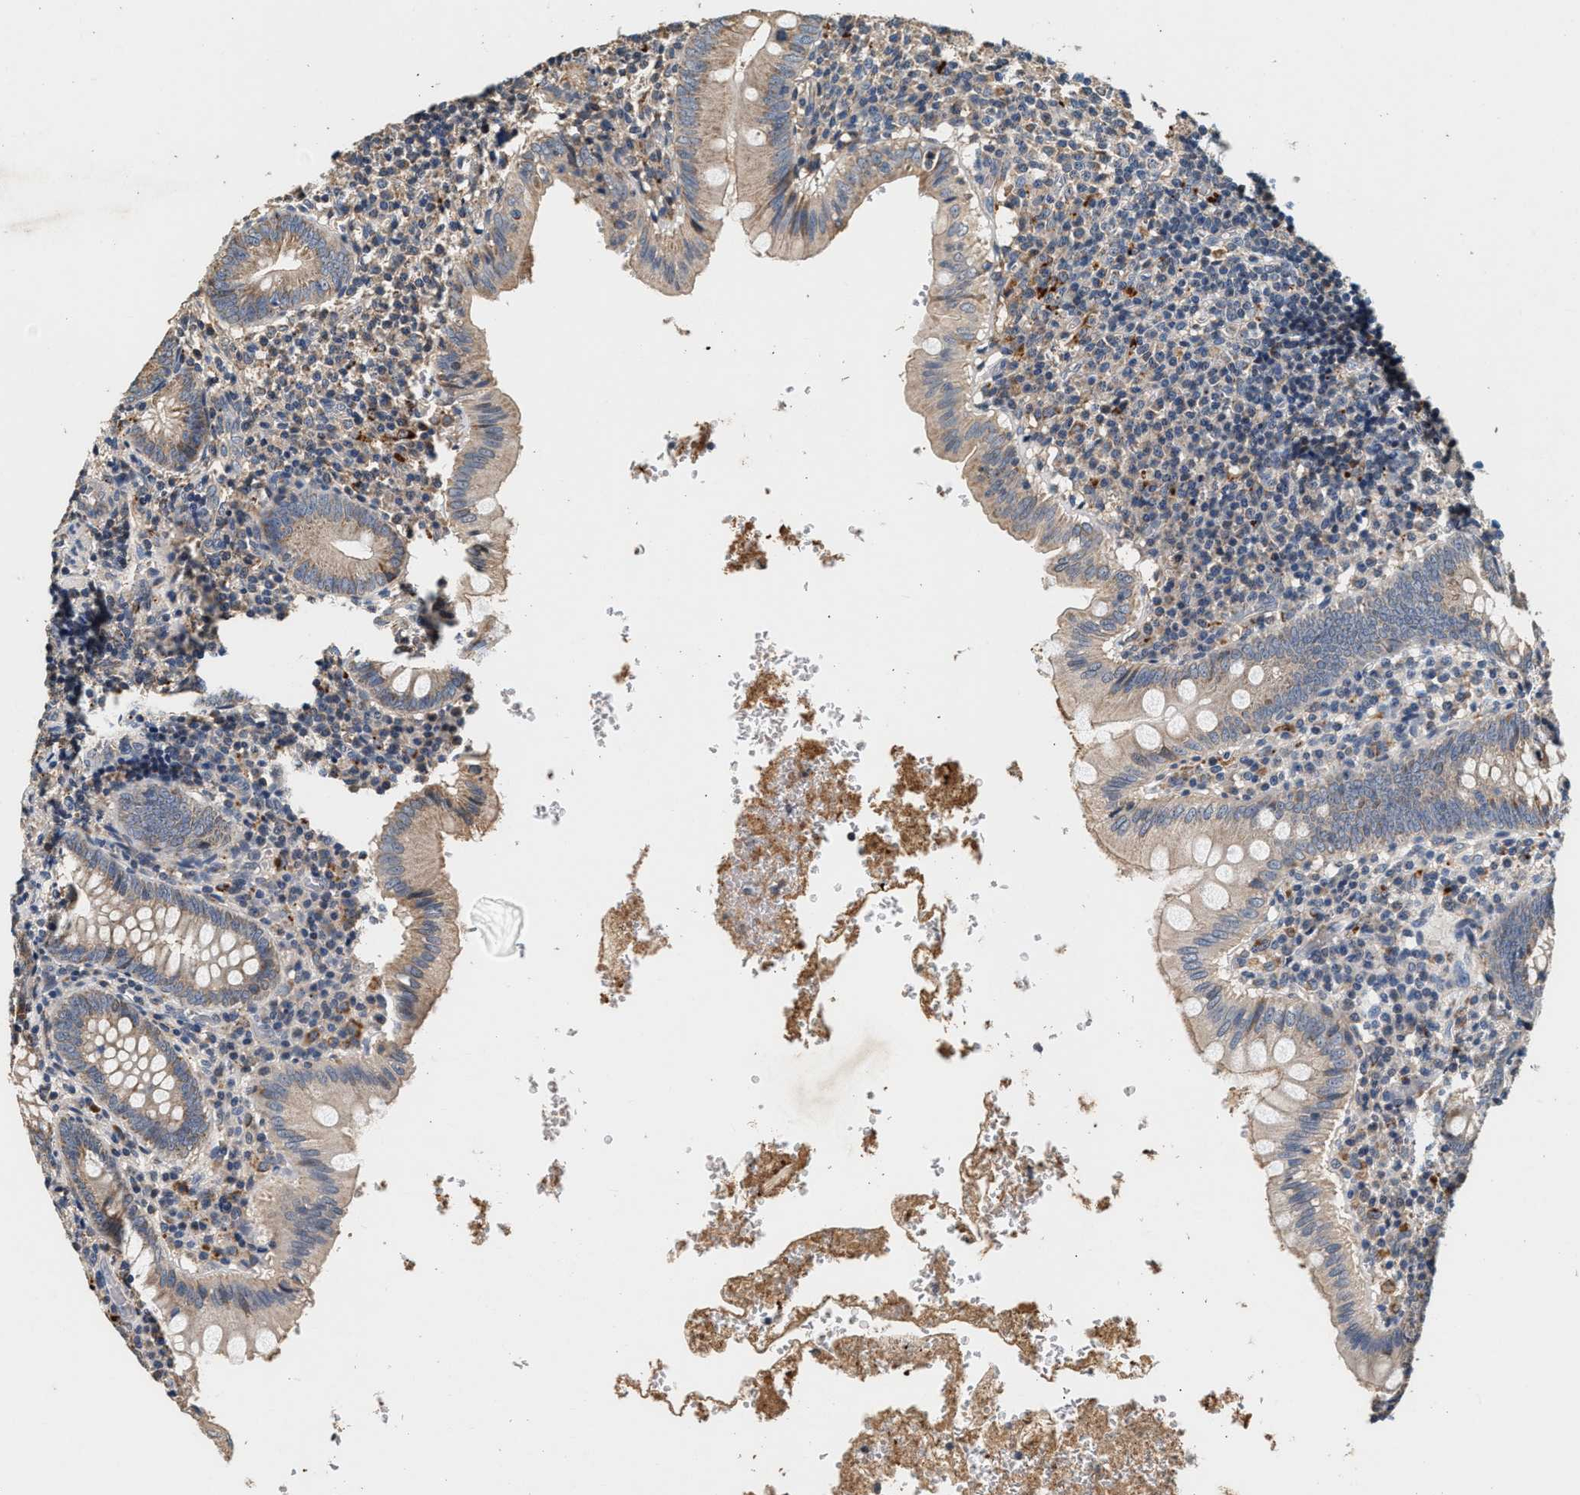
{"staining": {"intensity": "weak", "quantity": ">75%", "location": "cytoplasmic/membranous"}, "tissue": "appendix", "cell_type": "Glandular cells", "image_type": "normal", "snomed": [{"axis": "morphology", "description": "Normal tissue, NOS"}, {"axis": "topography", "description": "Appendix"}], "caption": "This histopathology image exhibits IHC staining of normal human appendix, with low weak cytoplasmic/membranous positivity in approximately >75% of glandular cells.", "gene": "PTGR3", "patient": {"sex": "male", "age": 8}}